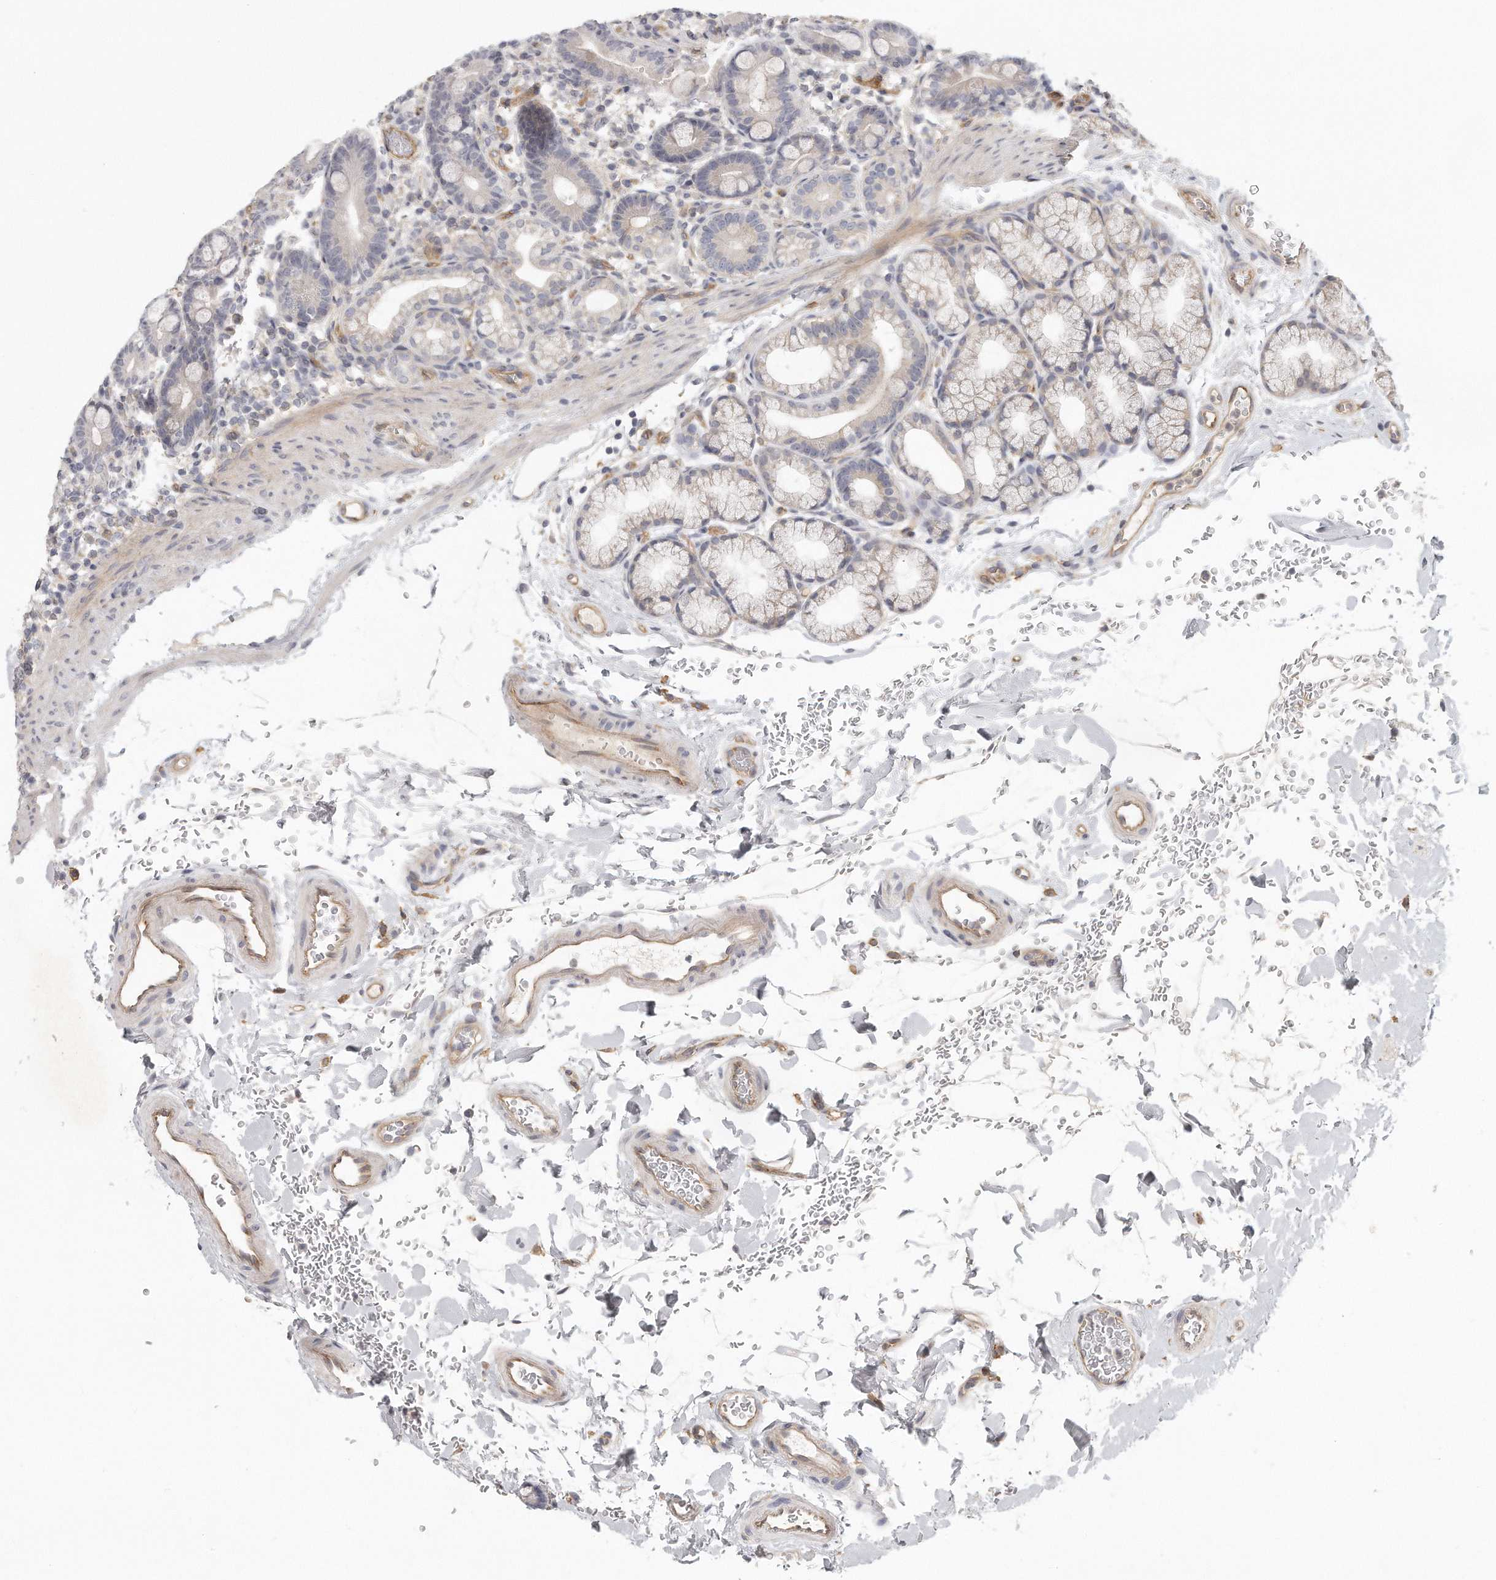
{"staining": {"intensity": "negative", "quantity": "none", "location": "none"}, "tissue": "duodenum", "cell_type": "Glandular cells", "image_type": "normal", "snomed": [{"axis": "morphology", "description": "Normal tissue, NOS"}, {"axis": "topography", "description": "Duodenum"}], "caption": "Immunohistochemical staining of unremarkable duodenum displays no significant positivity in glandular cells.", "gene": "MTERF4", "patient": {"sex": "male", "age": 54}}